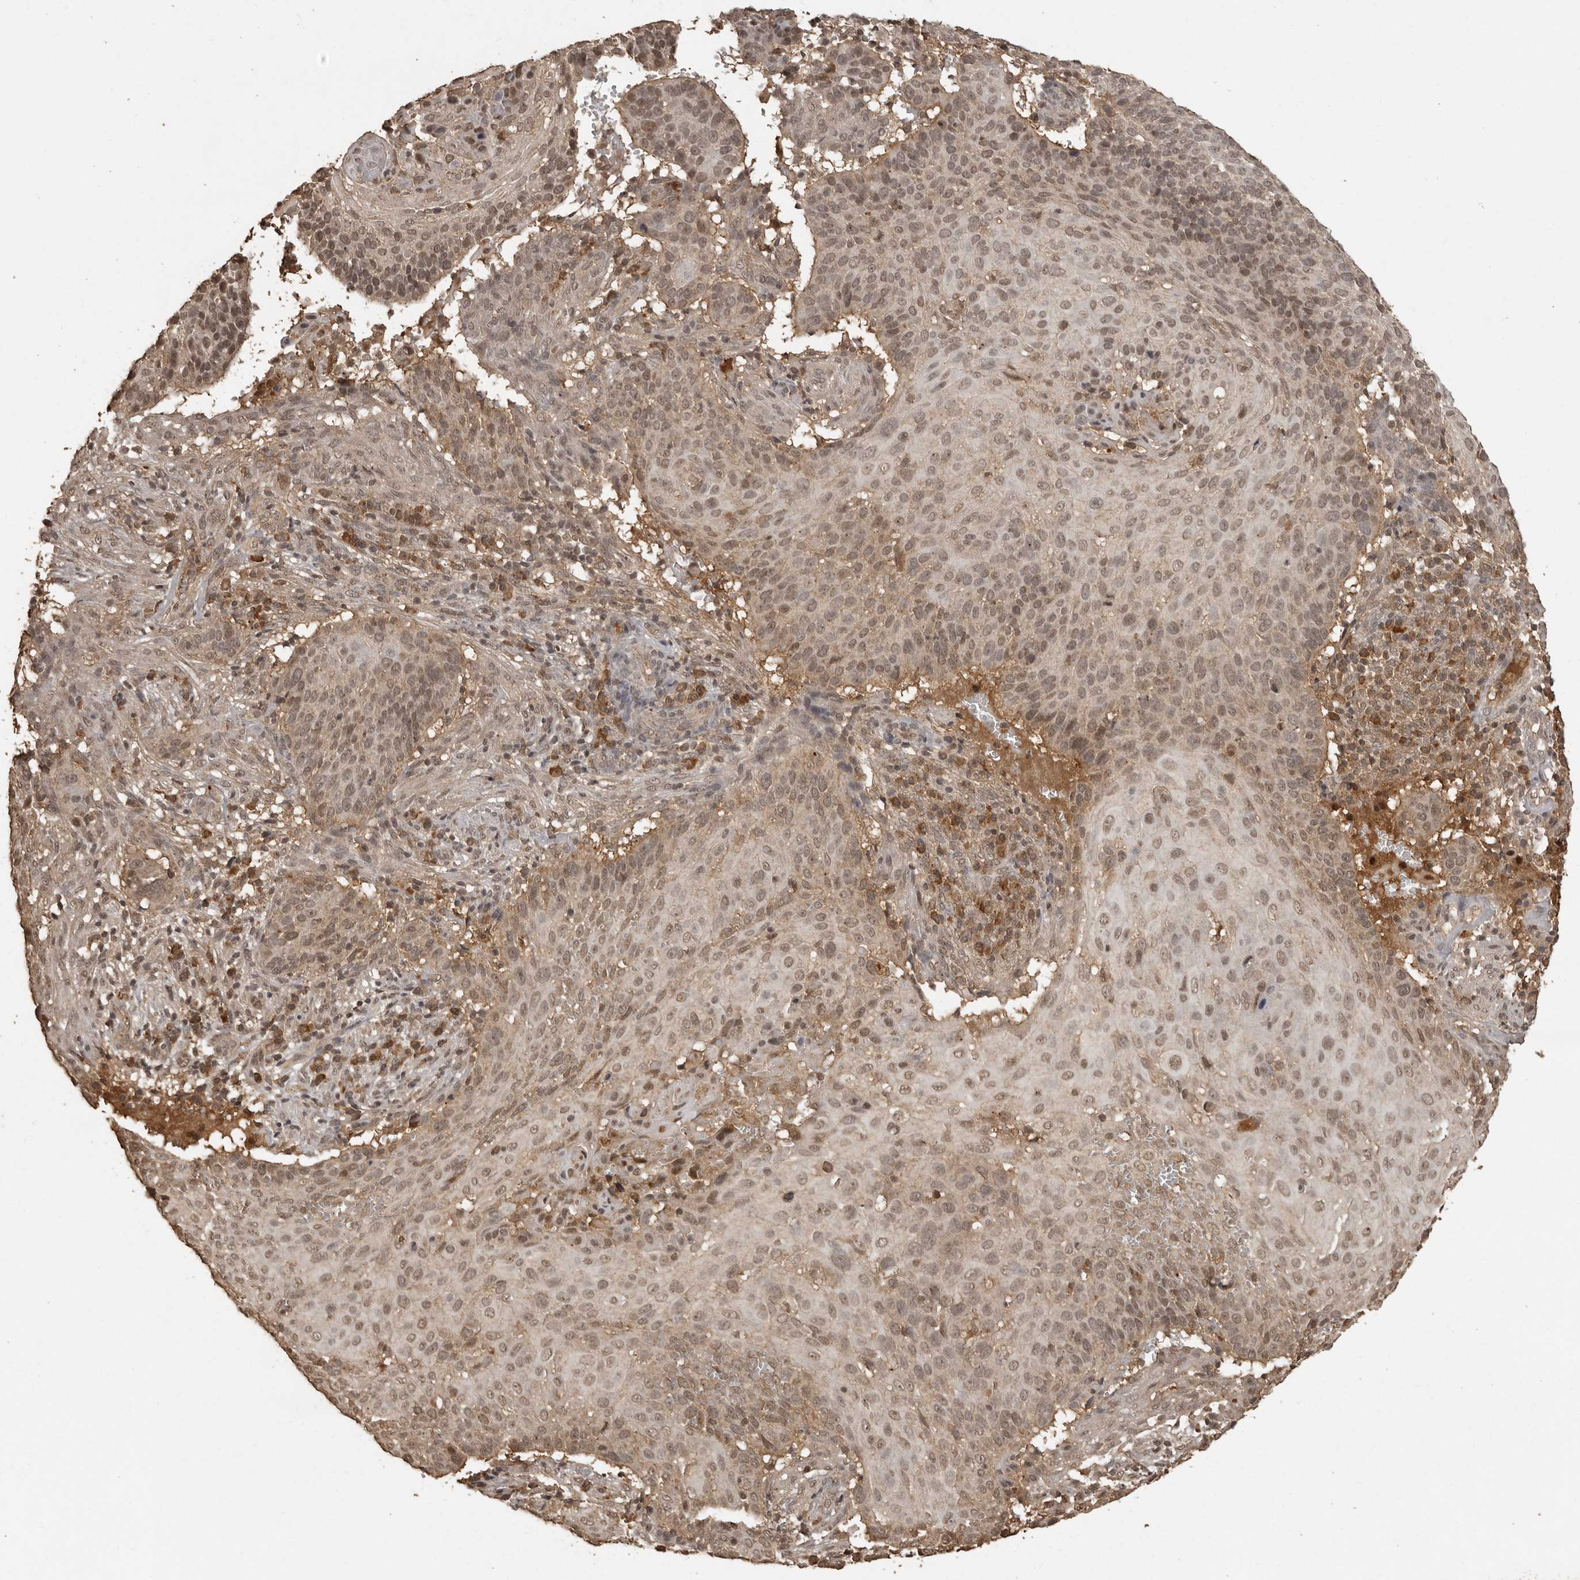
{"staining": {"intensity": "moderate", "quantity": ">75%", "location": "cytoplasmic/membranous,nuclear"}, "tissue": "cervical cancer", "cell_type": "Tumor cells", "image_type": "cancer", "snomed": [{"axis": "morphology", "description": "Squamous cell carcinoma, NOS"}, {"axis": "topography", "description": "Cervix"}], "caption": "Tumor cells reveal medium levels of moderate cytoplasmic/membranous and nuclear positivity in about >75% of cells in squamous cell carcinoma (cervical). The protein of interest is stained brown, and the nuclei are stained in blue (DAB IHC with brightfield microscopy, high magnification).", "gene": "CTF1", "patient": {"sex": "female", "age": 74}}